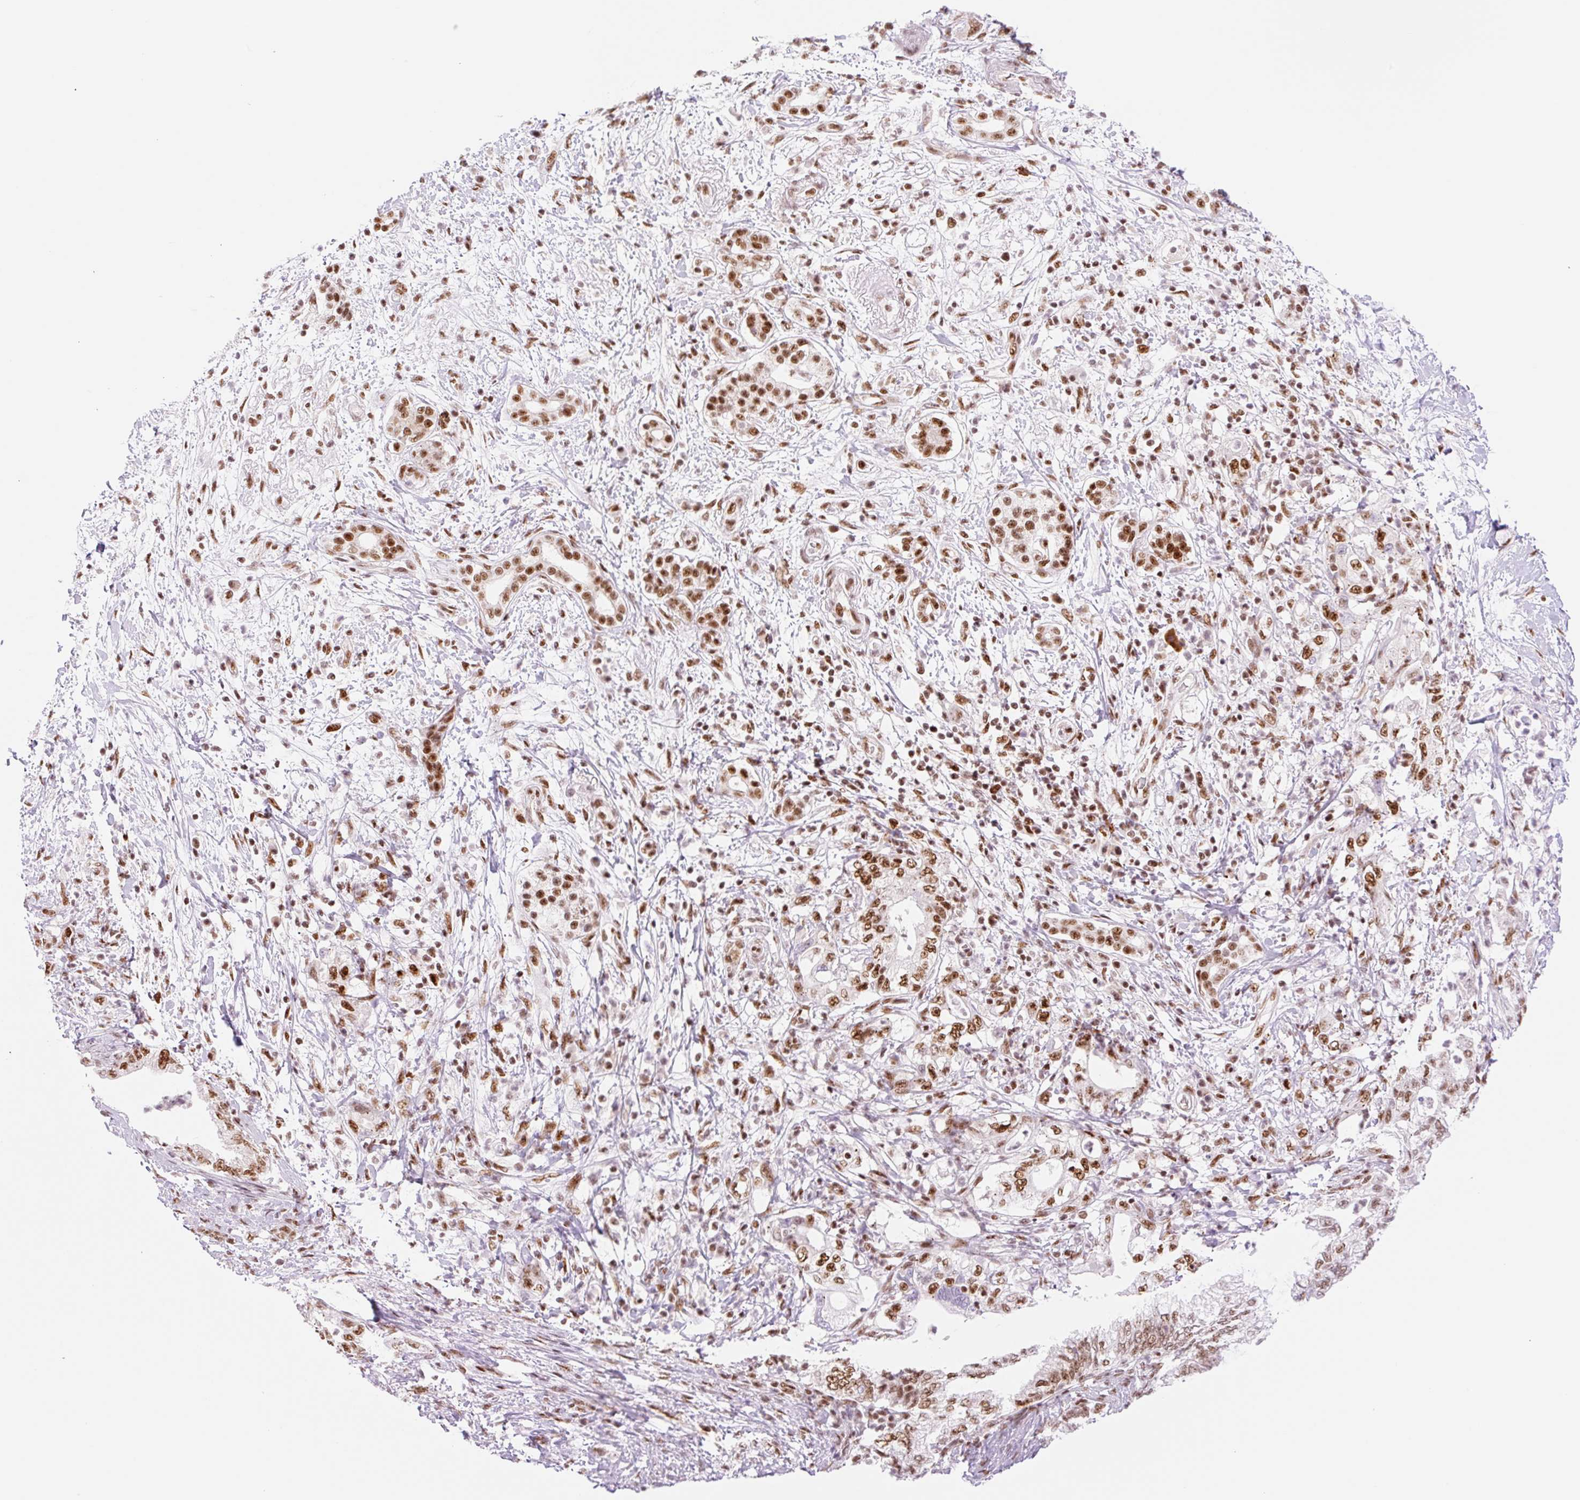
{"staining": {"intensity": "moderate", "quantity": ">75%", "location": "nuclear"}, "tissue": "pancreatic cancer", "cell_type": "Tumor cells", "image_type": "cancer", "snomed": [{"axis": "morphology", "description": "Adenocarcinoma, NOS"}, {"axis": "topography", "description": "Pancreas"}], "caption": "Tumor cells show moderate nuclear expression in about >75% of cells in adenocarcinoma (pancreatic). (Brightfield microscopy of DAB IHC at high magnification).", "gene": "PRDM11", "patient": {"sex": "female", "age": 73}}